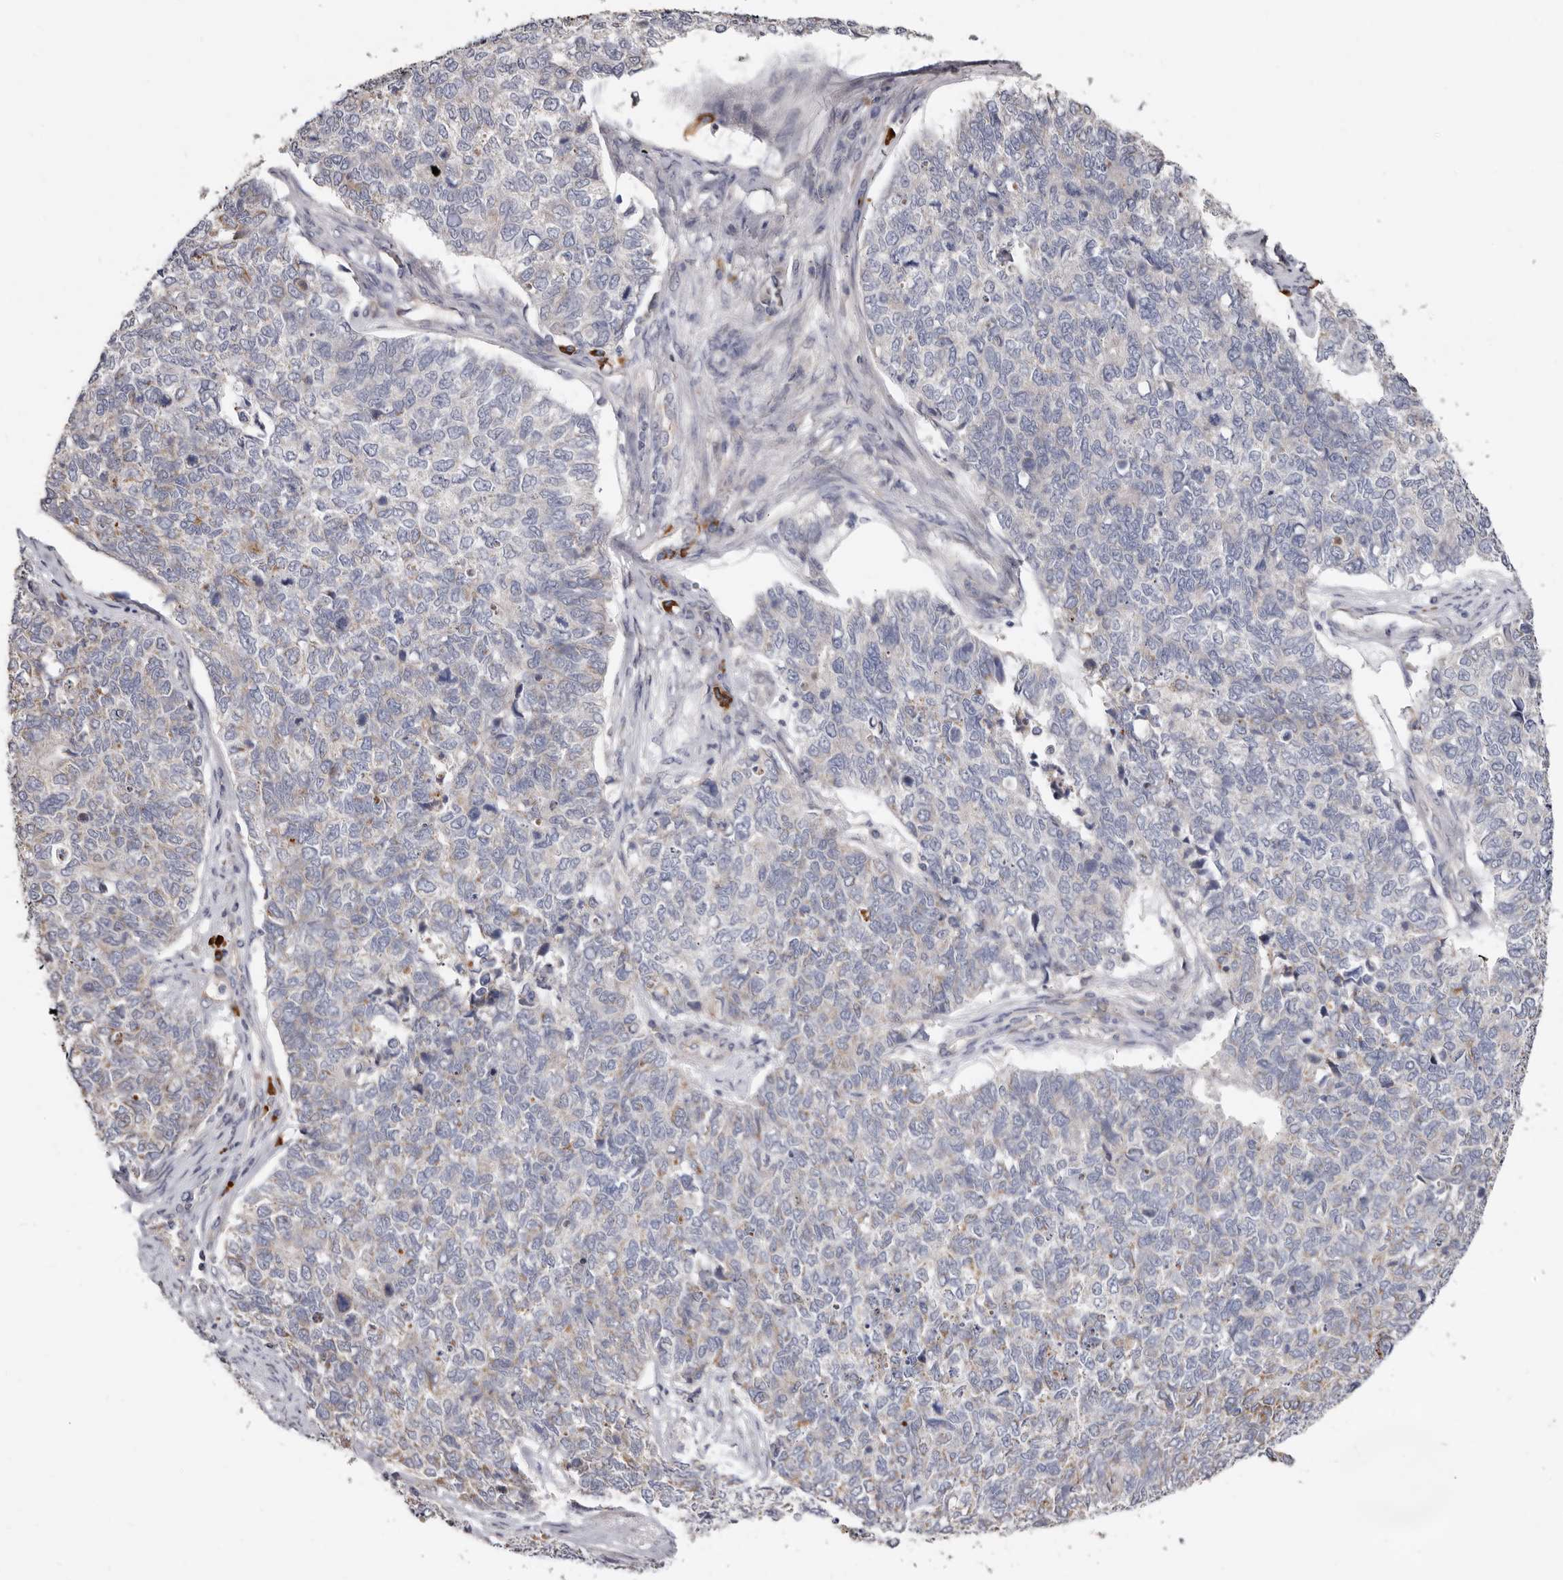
{"staining": {"intensity": "negative", "quantity": "none", "location": "none"}, "tissue": "cervical cancer", "cell_type": "Tumor cells", "image_type": "cancer", "snomed": [{"axis": "morphology", "description": "Squamous cell carcinoma, NOS"}, {"axis": "topography", "description": "Cervix"}], "caption": "Cervical squamous cell carcinoma stained for a protein using immunohistochemistry demonstrates no positivity tumor cells.", "gene": "SPTA1", "patient": {"sex": "female", "age": 63}}